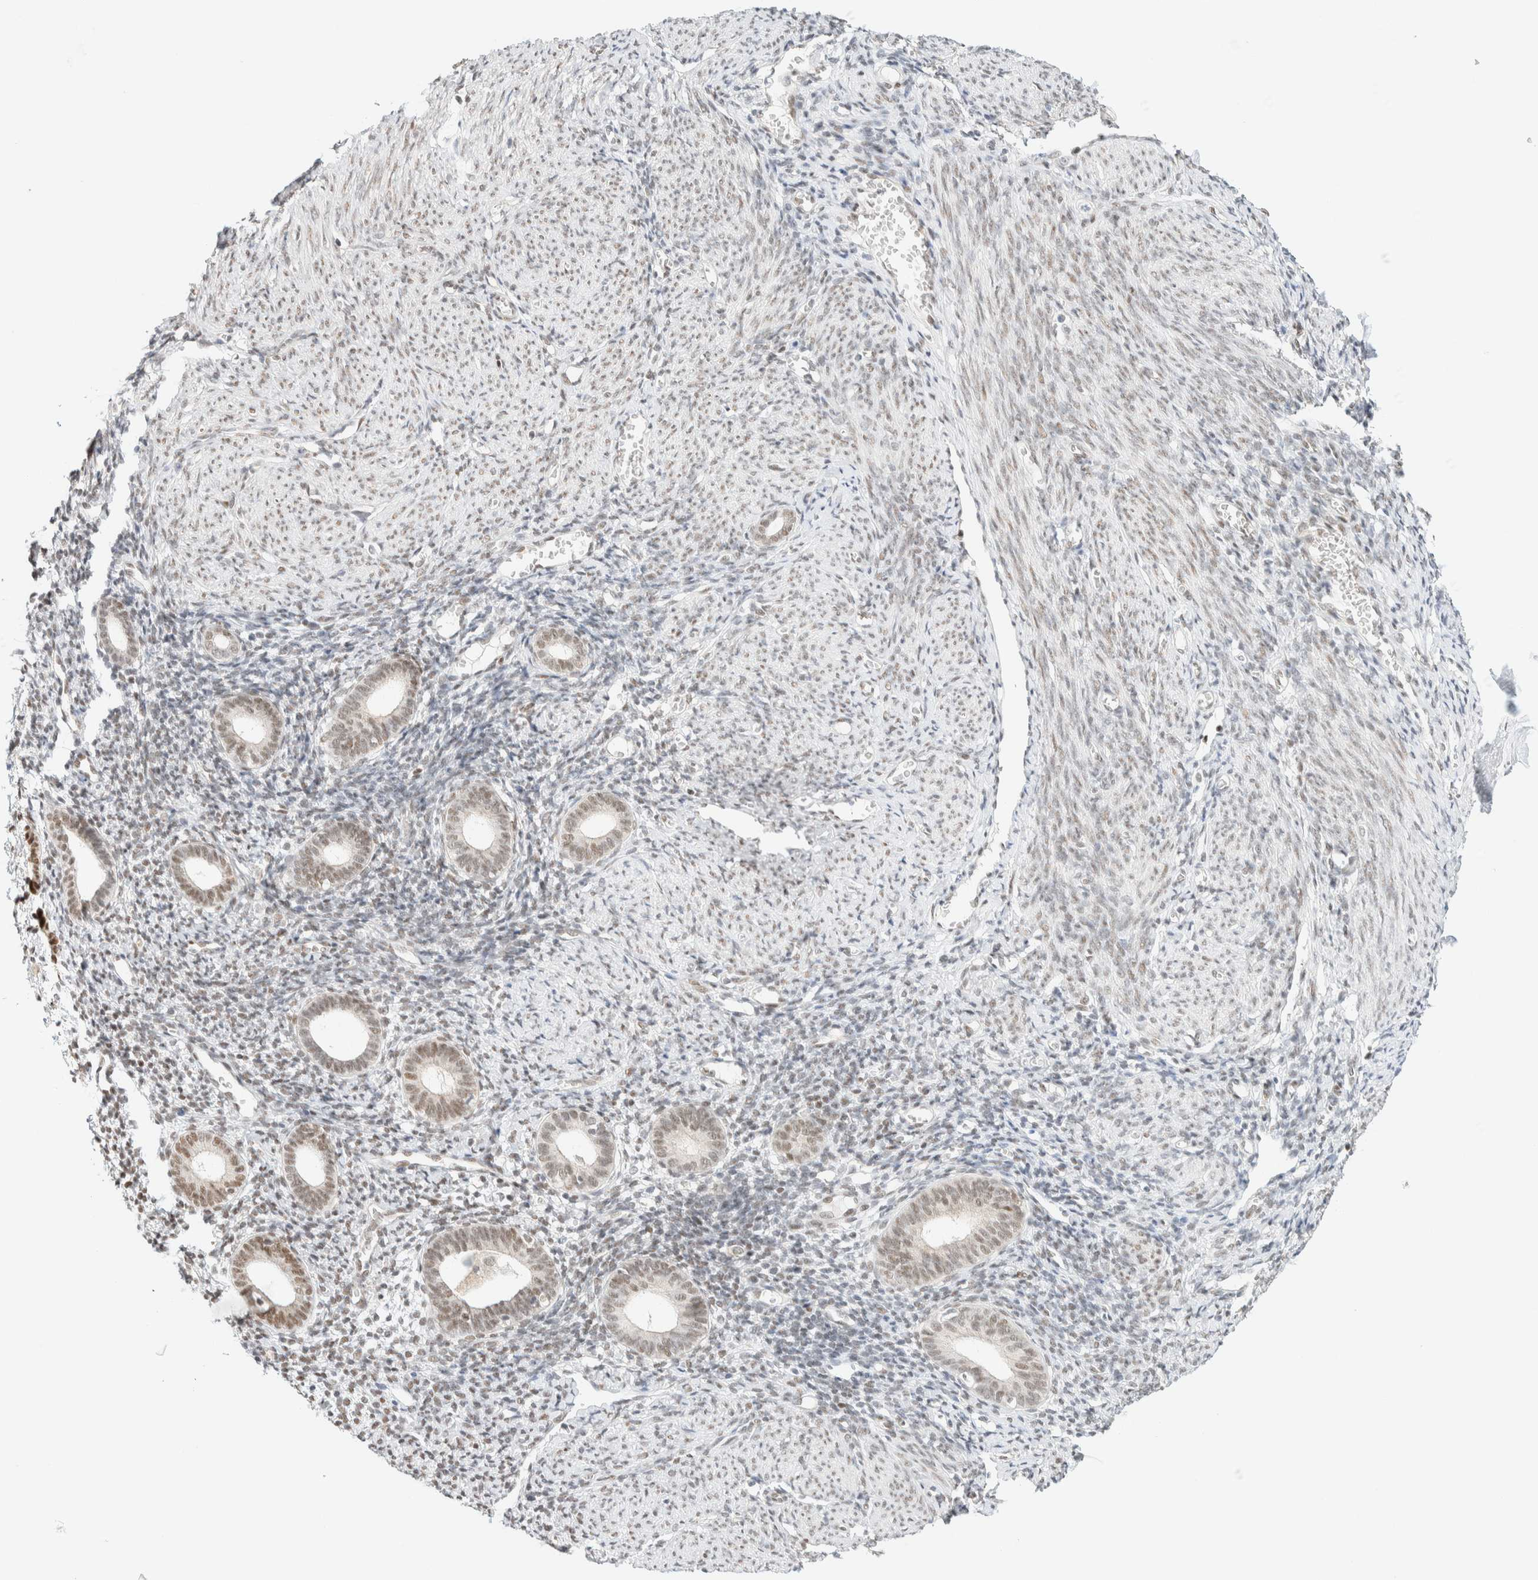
{"staining": {"intensity": "weak", "quantity": "<25%", "location": "nuclear"}, "tissue": "endometrium", "cell_type": "Cells in endometrial stroma", "image_type": "normal", "snomed": [{"axis": "morphology", "description": "Normal tissue, NOS"}, {"axis": "morphology", "description": "Adenocarcinoma, NOS"}, {"axis": "topography", "description": "Endometrium"}], "caption": "DAB immunohistochemical staining of unremarkable human endometrium shows no significant expression in cells in endometrial stroma. (DAB (3,3'-diaminobenzidine) immunohistochemistry (IHC) with hematoxylin counter stain).", "gene": "PYGO2", "patient": {"sex": "female", "age": 57}}